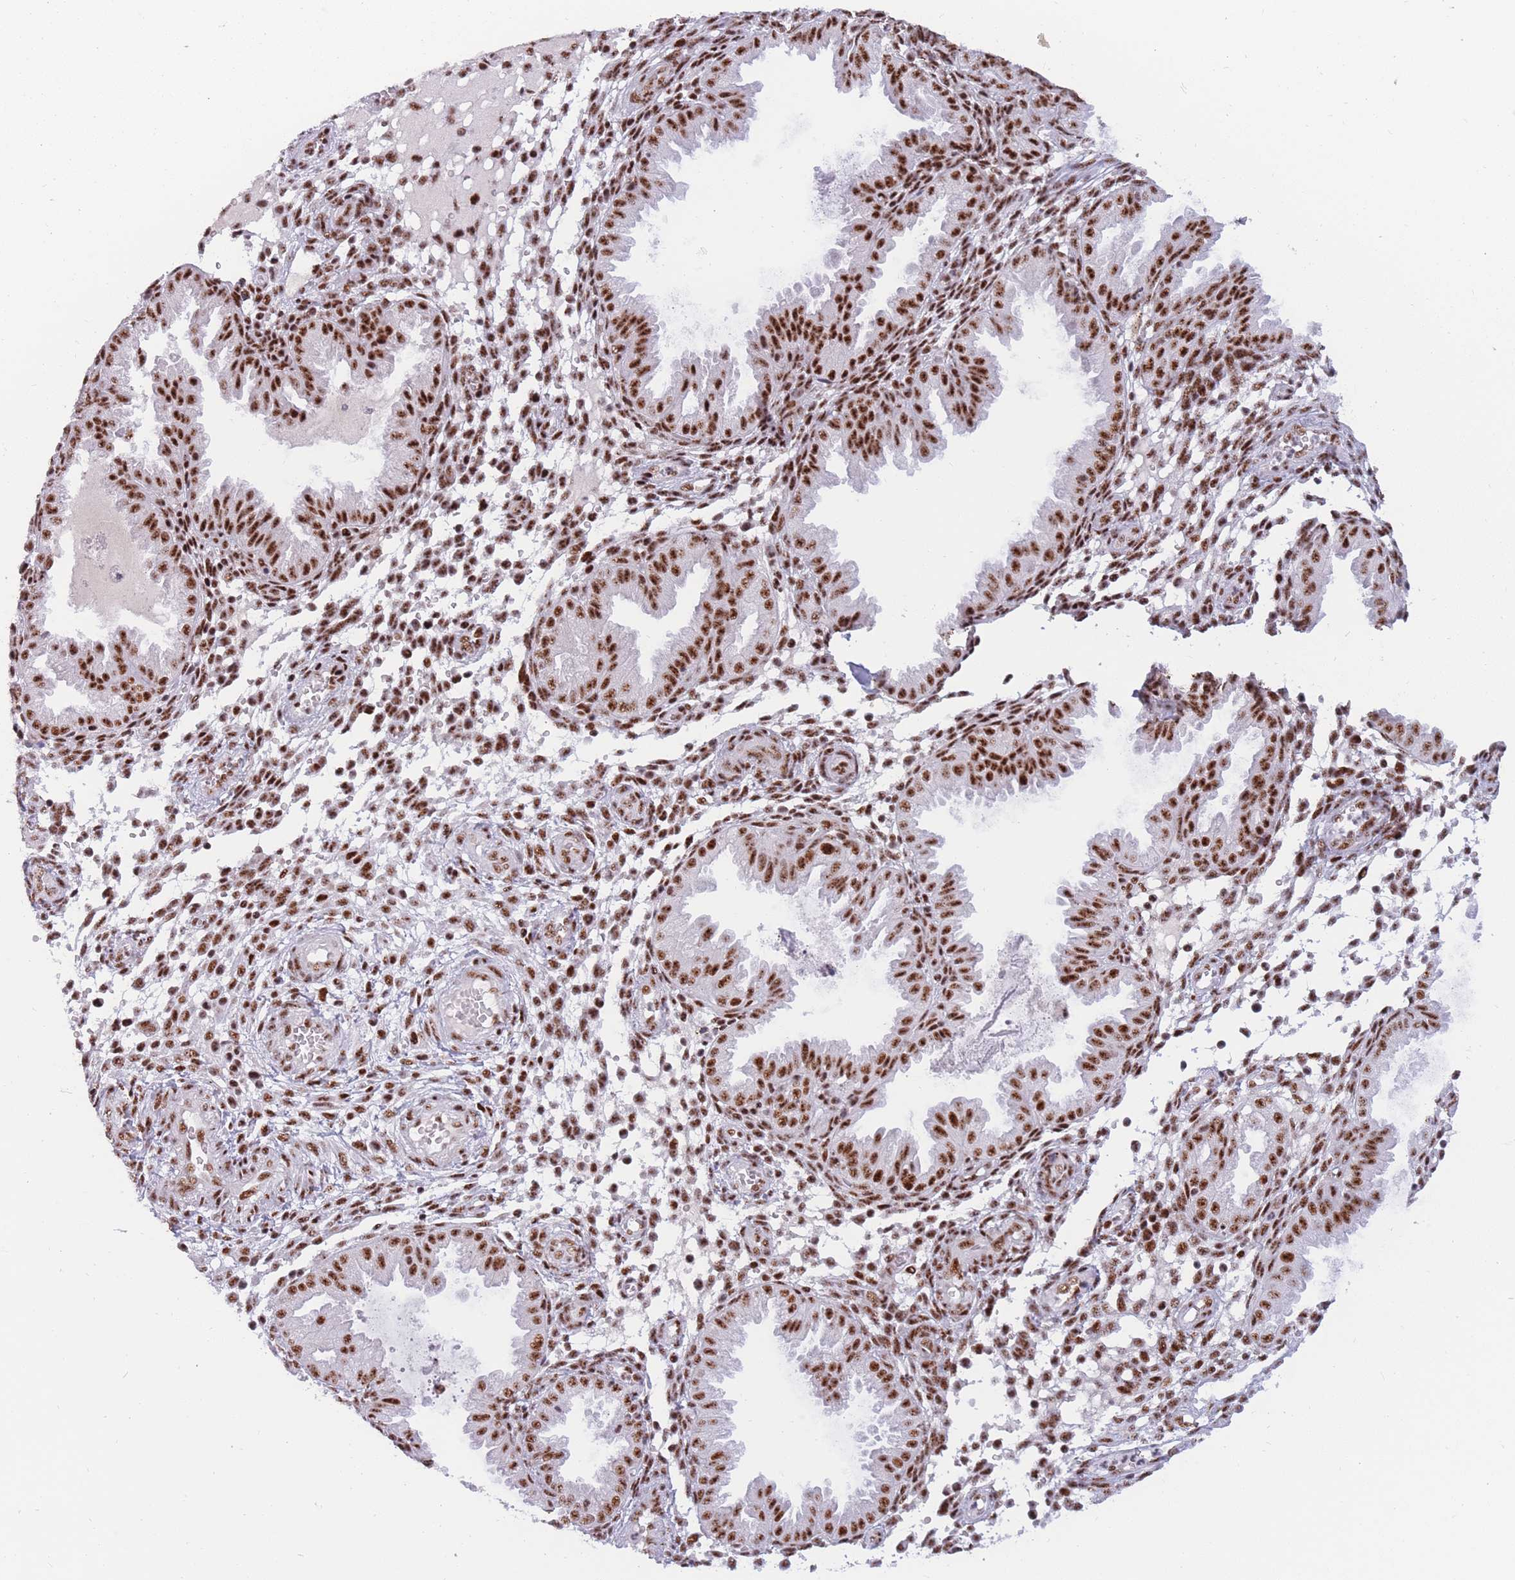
{"staining": {"intensity": "moderate", "quantity": "25%-75%", "location": "nuclear"}, "tissue": "endometrium", "cell_type": "Cells in endometrial stroma", "image_type": "normal", "snomed": [{"axis": "morphology", "description": "Normal tissue, NOS"}, {"axis": "topography", "description": "Endometrium"}], "caption": "Immunohistochemistry of normal human endometrium shows medium levels of moderate nuclear staining in approximately 25%-75% of cells in endometrial stroma.", "gene": "TMEM35B", "patient": {"sex": "female", "age": 33}}